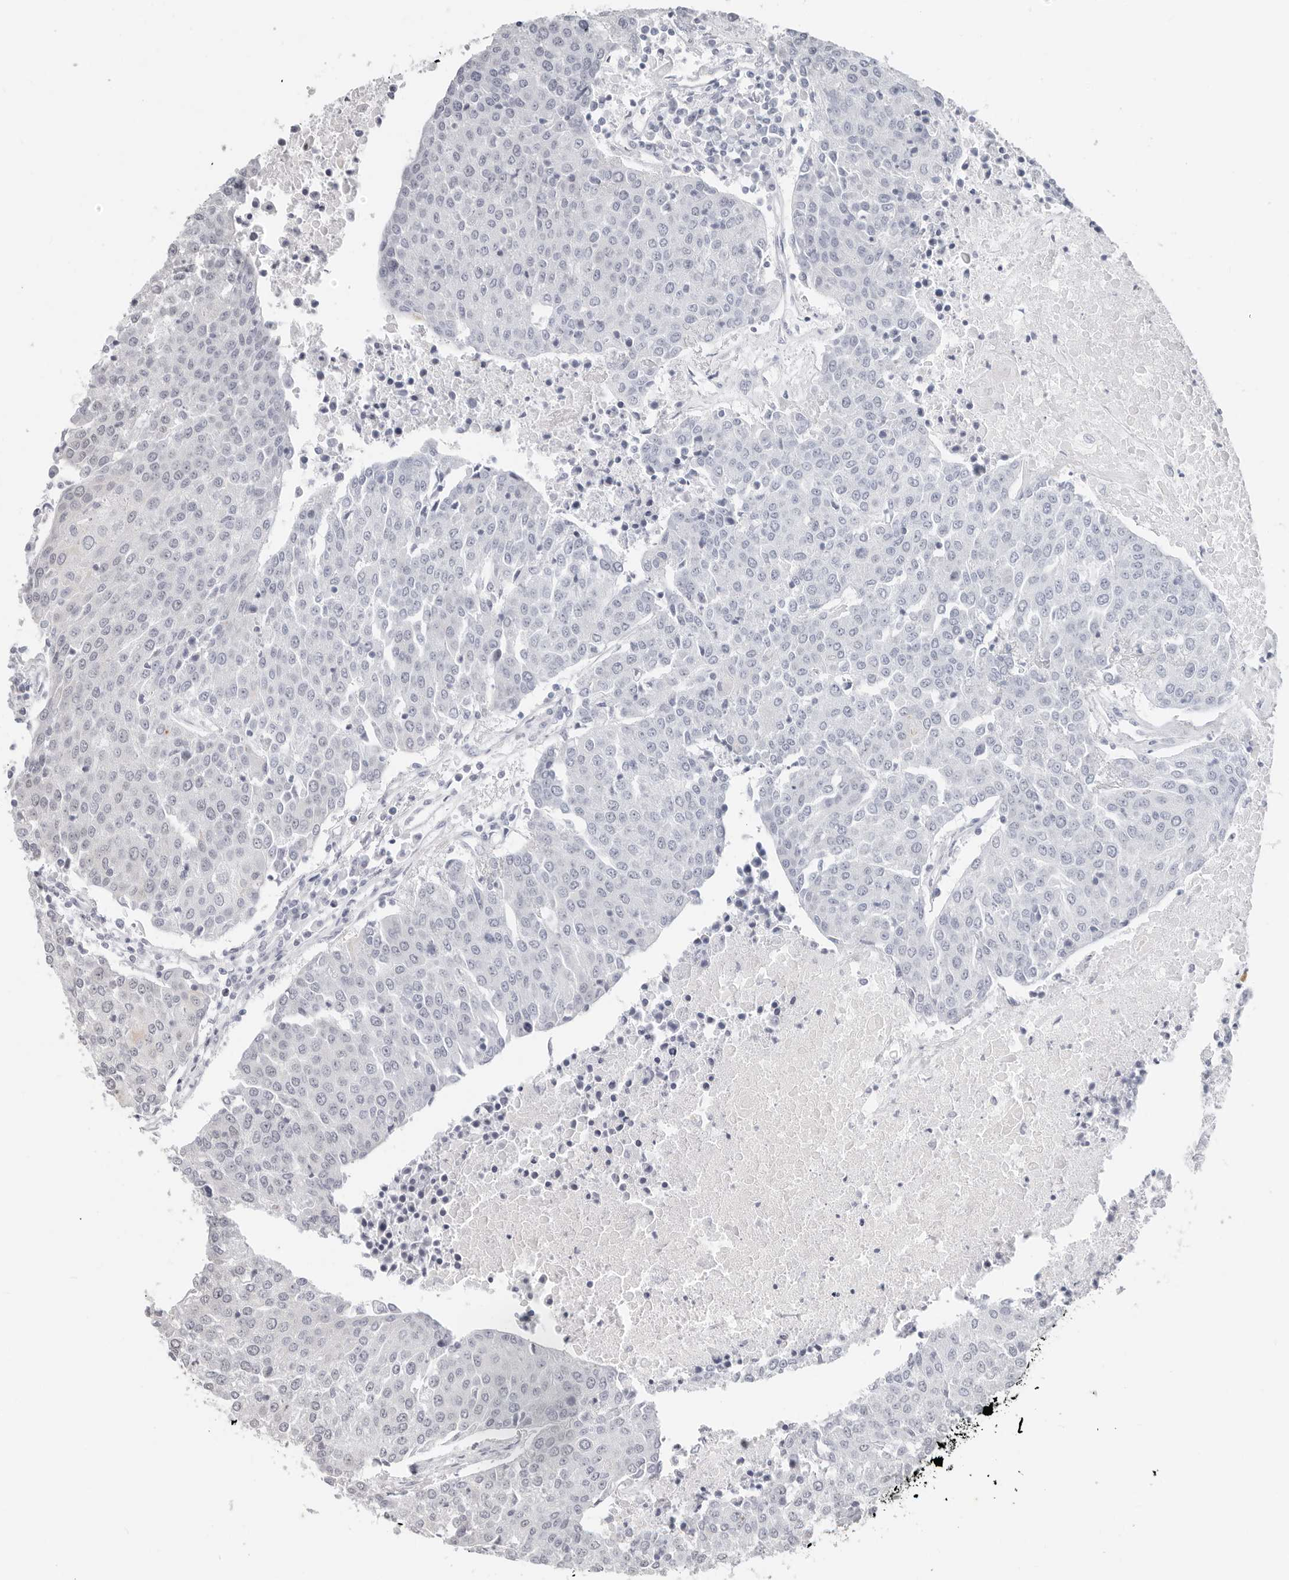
{"staining": {"intensity": "negative", "quantity": "none", "location": "none"}, "tissue": "urothelial cancer", "cell_type": "Tumor cells", "image_type": "cancer", "snomed": [{"axis": "morphology", "description": "Urothelial carcinoma, High grade"}, {"axis": "topography", "description": "Urinary bladder"}], "caption": "DAB immunohistochemical staining of high-grade urothelial carcinoma shows no significant expression in tumor cells.", "gene": "RFC2", "patient": {"sex": "female", "age": 85}}